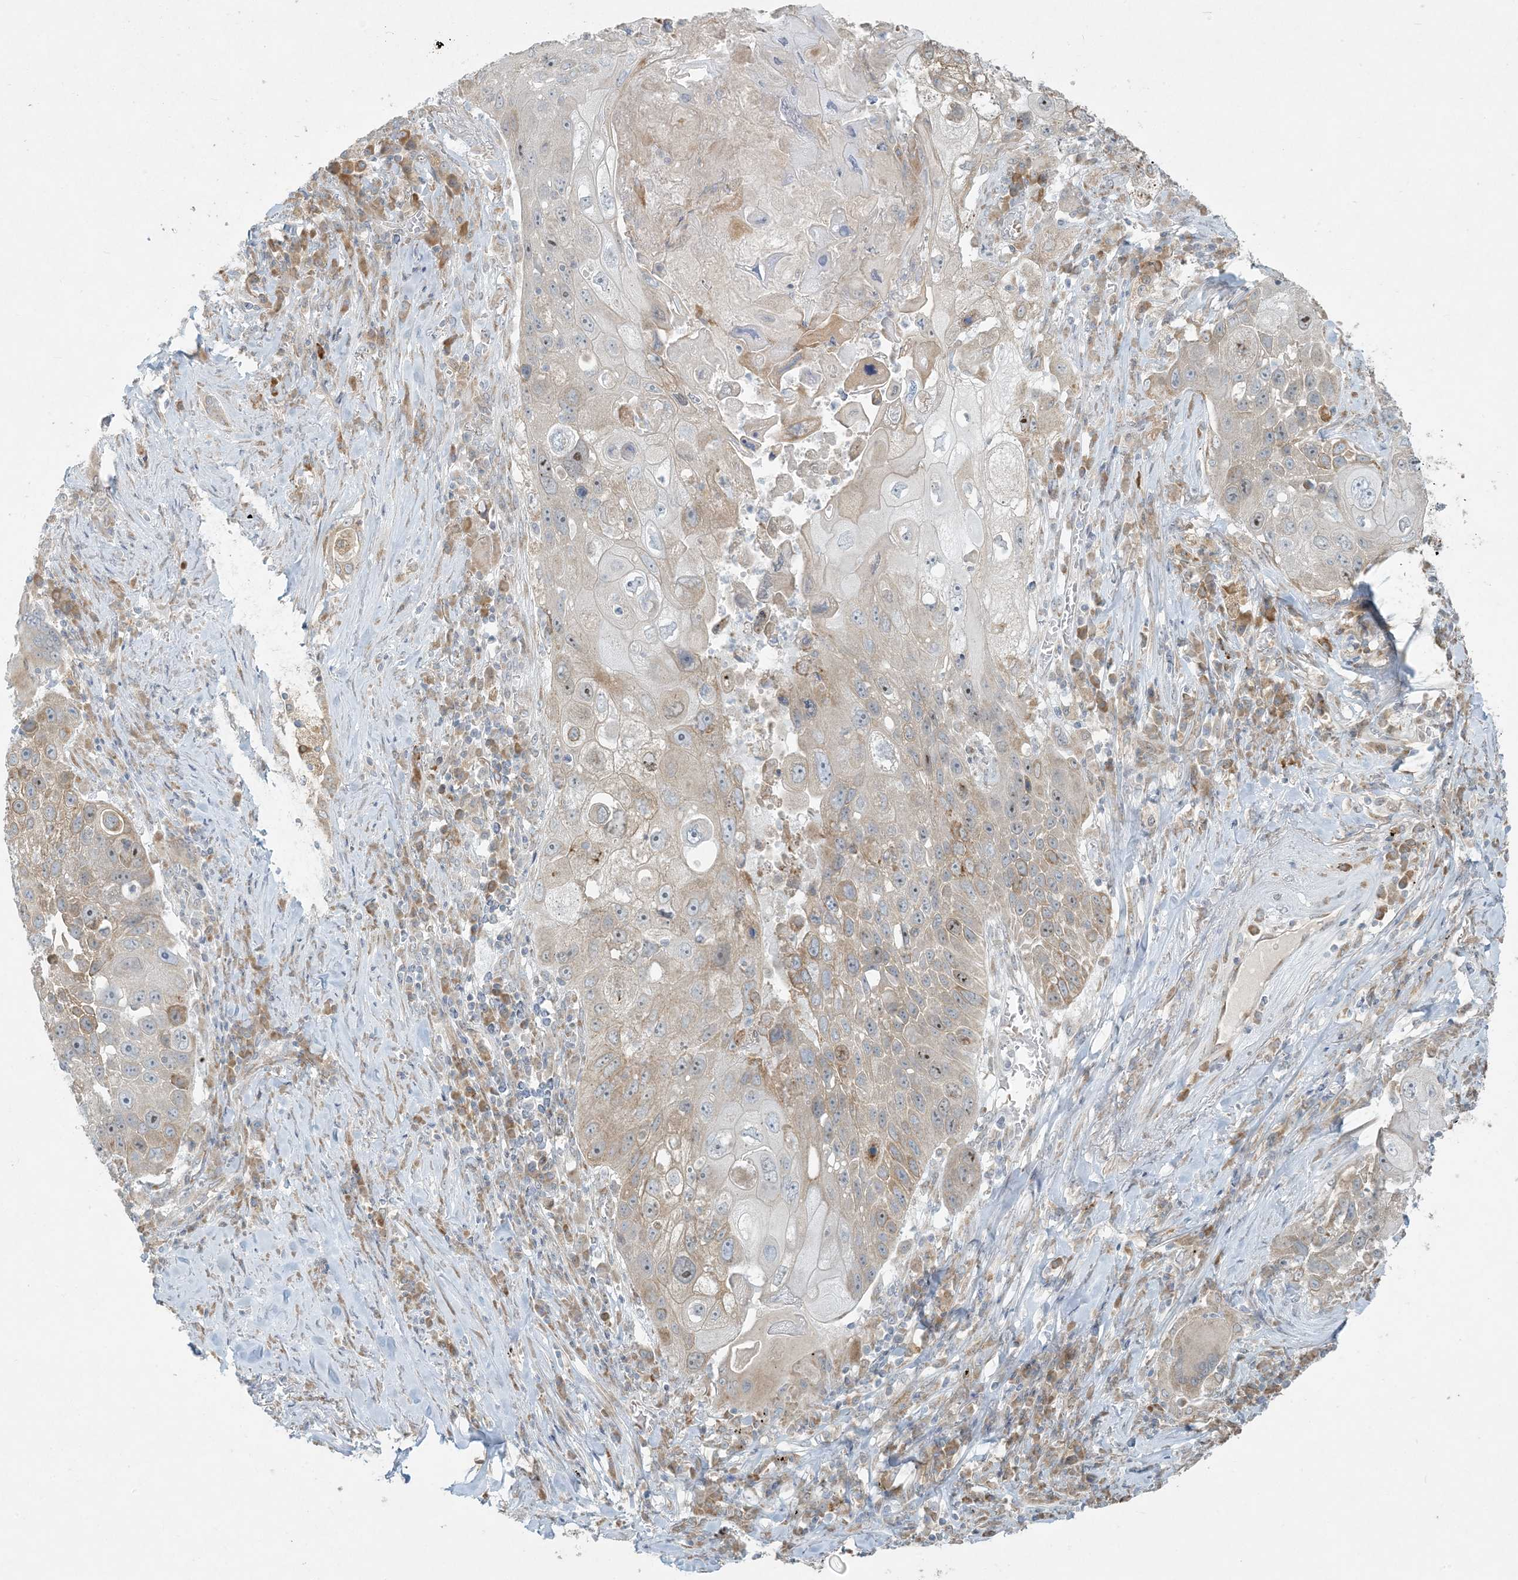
{"staining": {"intensity": "weak", "quantity": "25%-75%", "location": "cytoplasmic/membranous,nuclear"}, "tissue": "lung cancer", "cell_type": "Tumor cells", "image_type": "cancer", "snomed": [{"axis": "morphology", "description": "Squamous cell carcinoma, NOS"}, {"axis": "topography", "description": "Lung"}], "caption": "Lung squamous cell carcinoma stained for a protein reveals weak cytoplasmic/membranous and nuclear positivity in tumor cells. (DAB IHC with brightfield microscopy, high magnification).", "gene": "HACL1", "patient": {"sex": "male", "age": 61}}